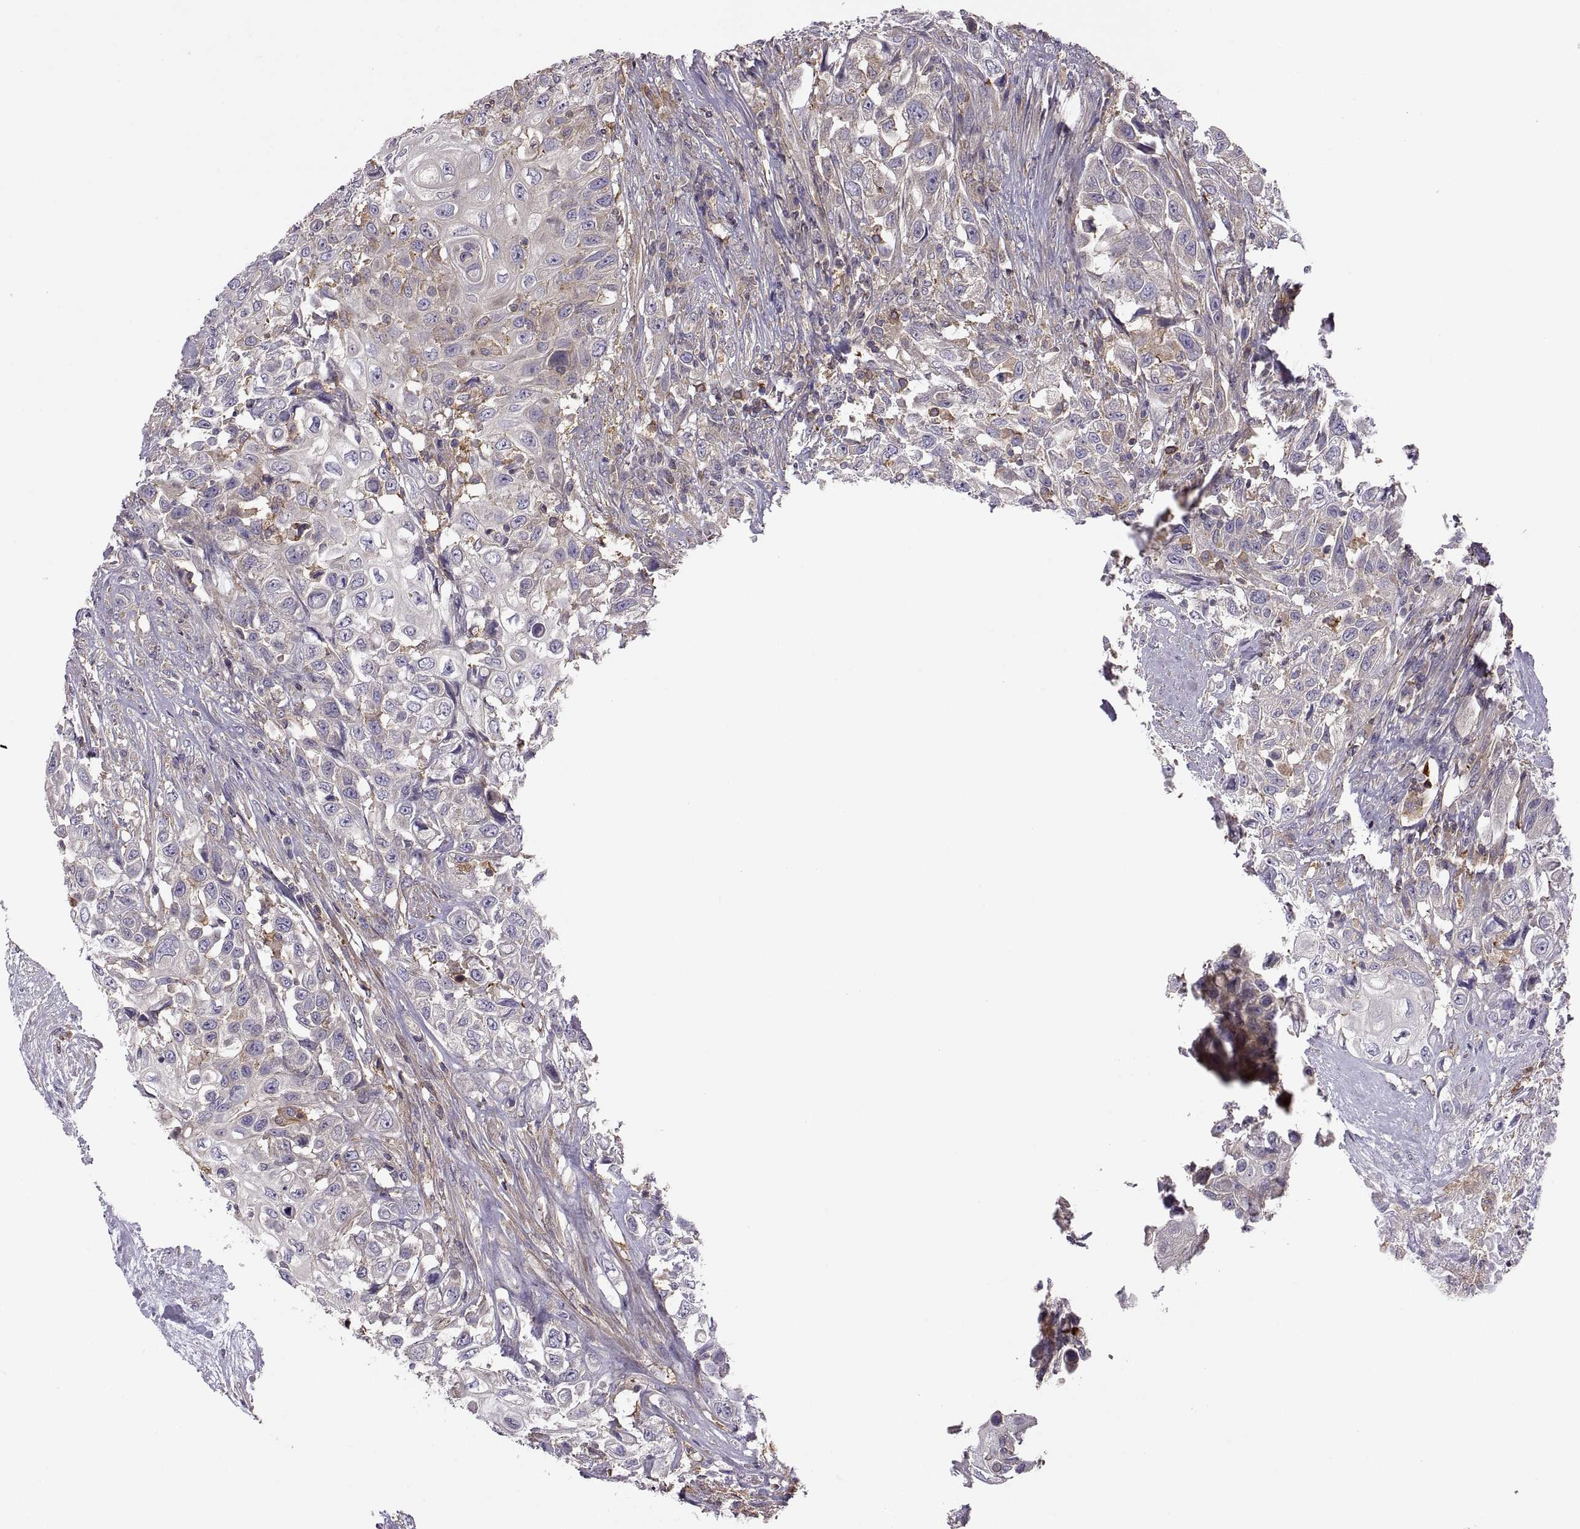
{"staining": {"intensity": "negative", "quantity": "none", "location": "none"}, "tissue": "urothelial cancer", "cell_type": "Tumor cells", "image_type": "cancer", "snomed": [{"axis": "morphology", "description": "Urothelial carcinoma, High grade"}, {"axis": "topography", "description": "Urinary bladder"}], "caption": "An IHC micrograph of urothelial cancer is shown. There is no staining in tumor cells of urothelial cancer. The staining was performed using DAB to visualize the protein expression in brown, while the nuclei were stained in blue with hematoxylin (Magnification: 20x).", "gene": "SPATA32", "patient": {"sex": "female", "age": 56}}